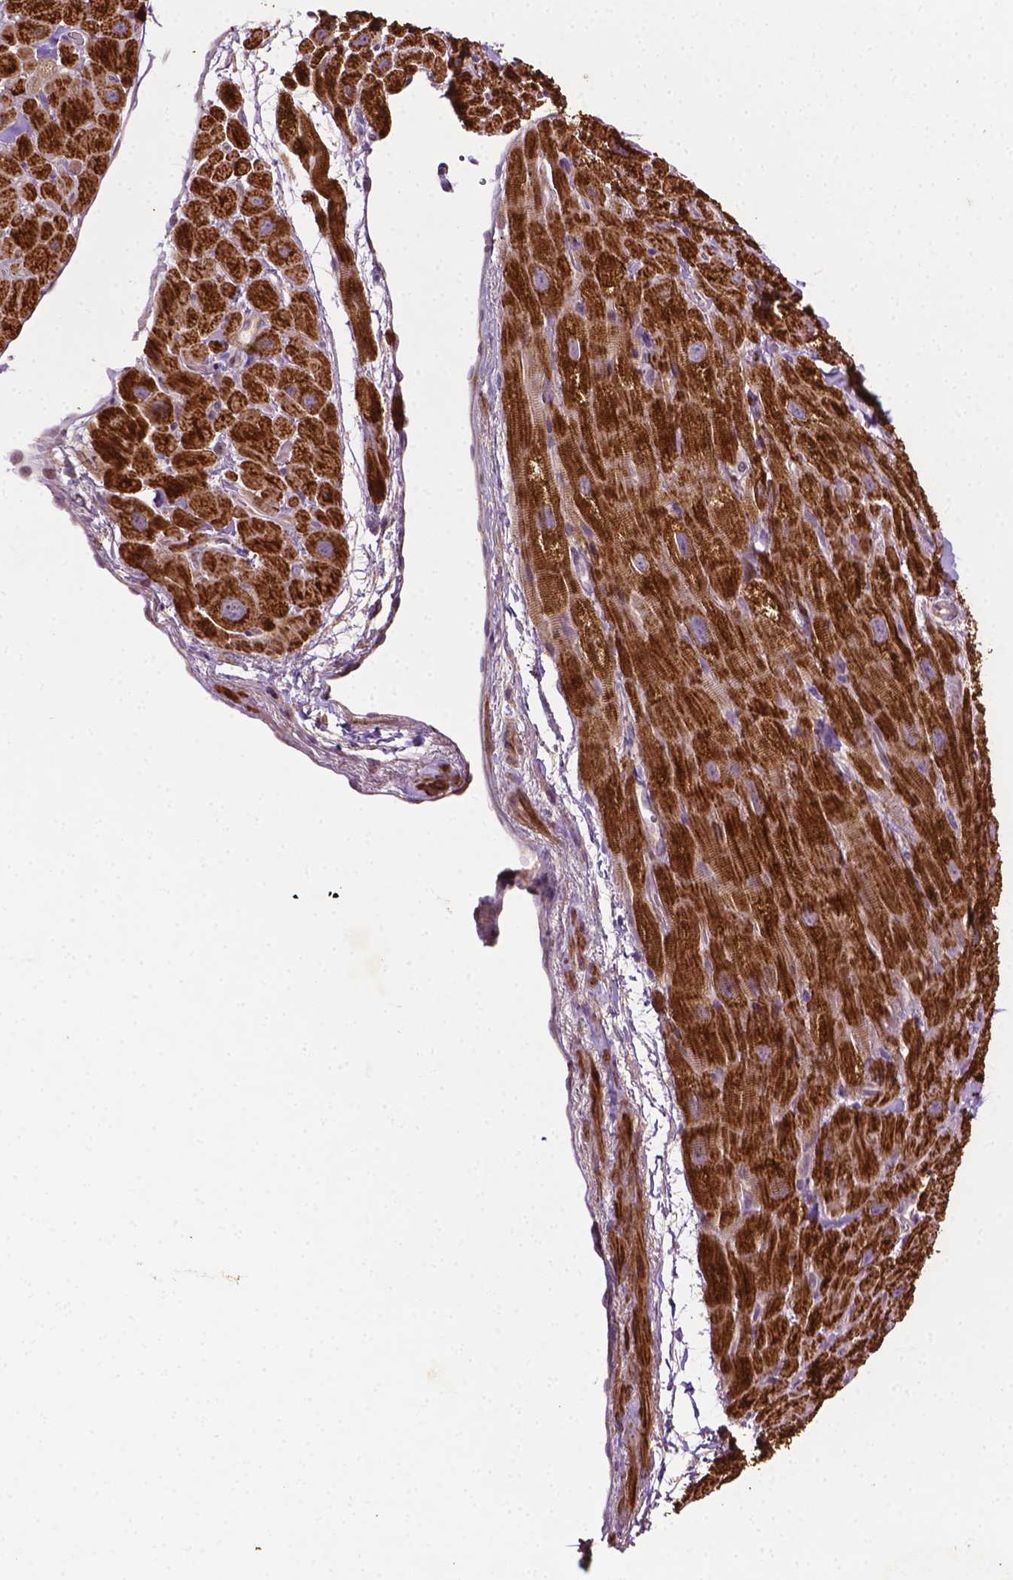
{"staining": {"intensity": "strong", "quantity": ">75%", "location": "cytoplasmic/membranous"}, "tissue": "heart muscle", "cell_type": "Cardiomyocytes", "image_type": "normal", "snomed": [{"axis": "morphology", "description": "Normal tissue, NOS"}, {"axis": "topography", "description": "Heart"}], "caption": "A high amount of strong cytoplasmic/membranous positivity is identified in approximately >75% of cardiomyocytes in unremarkable heart muscle.", "gene": "LRR1", "patient": {"sex": "female", "age": 62}}